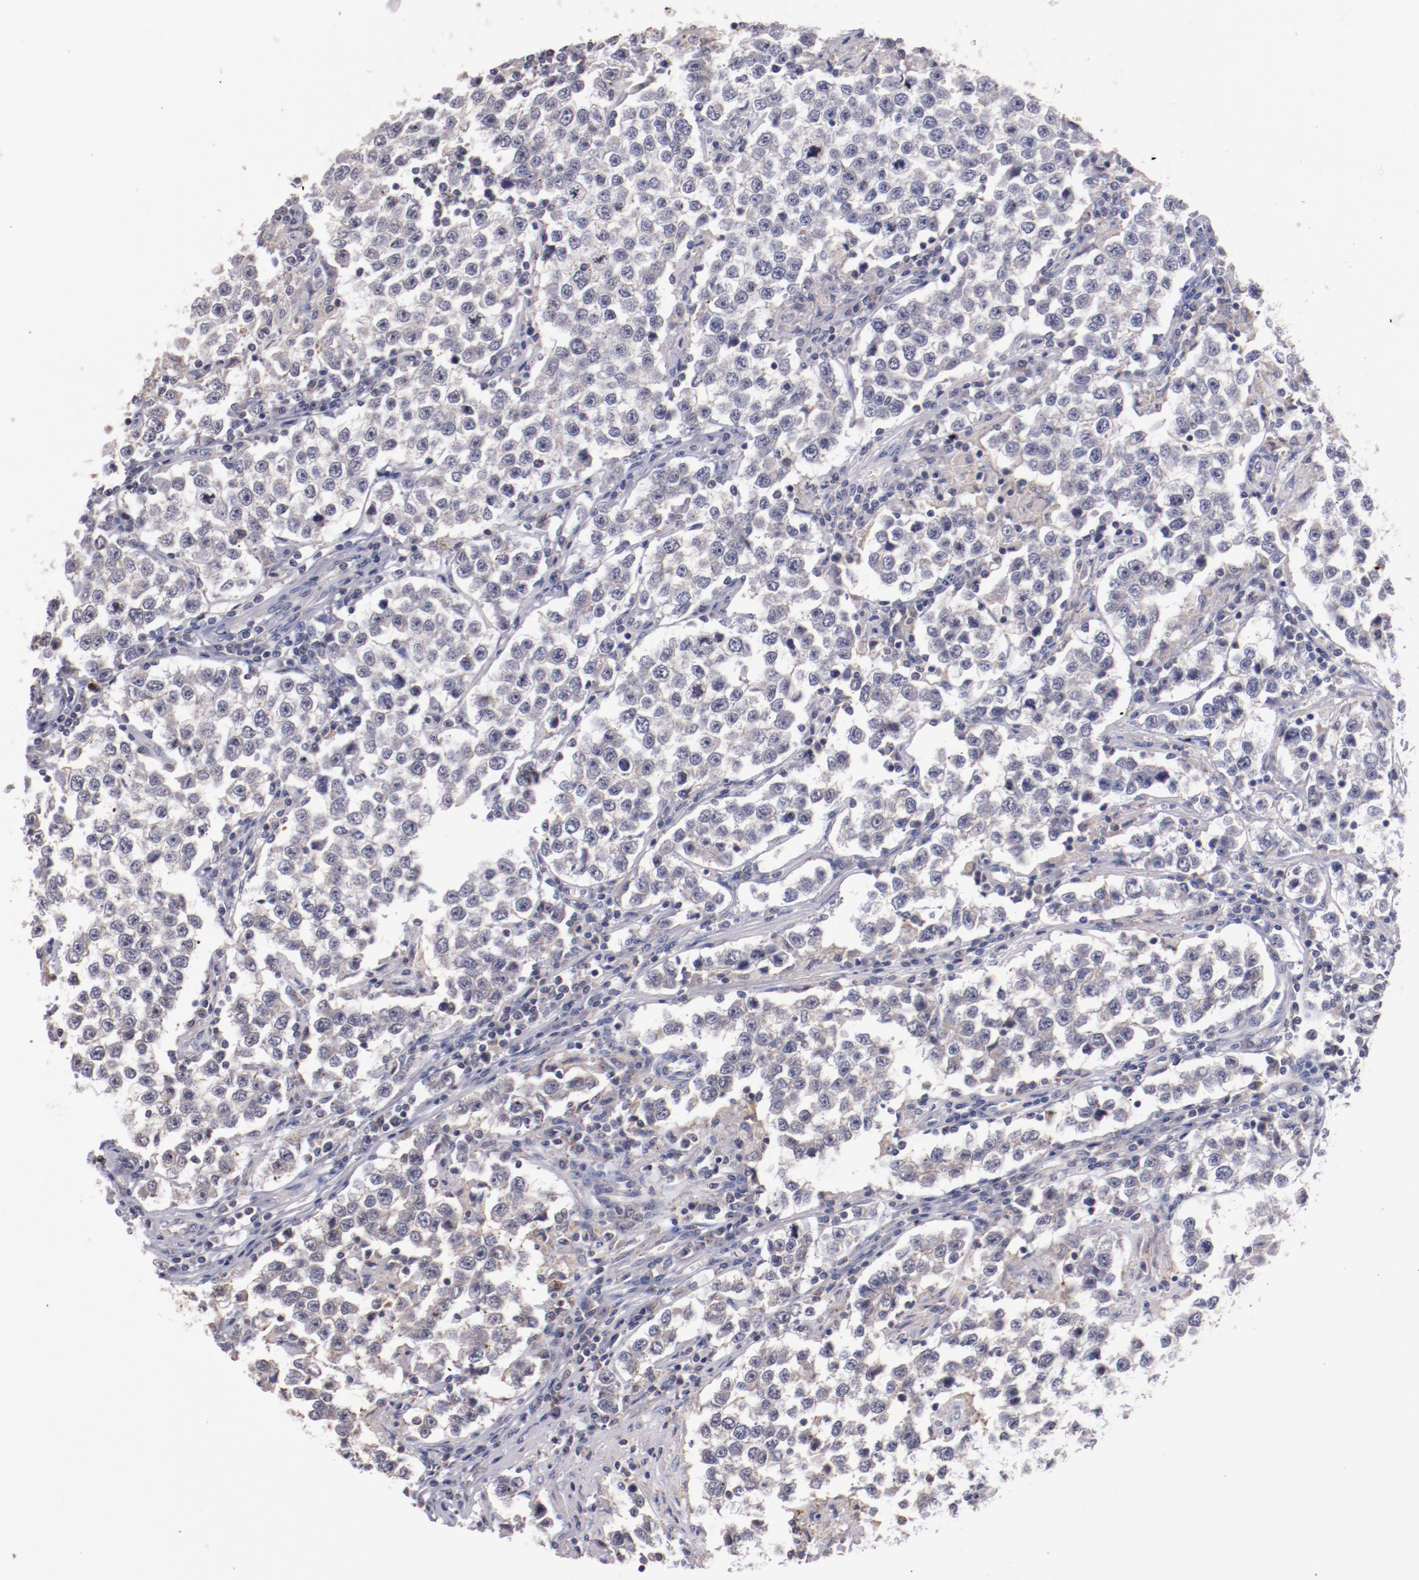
{"staining": {"intensity": "negative", "quantity": "none", "location": "none"}, "tissue": "testis cancer", "cell_type": "Tumor cells", "image_type": "cancer", "snomed": [{"axis": "morphology", "description": "Seminoma, NOS"}, {"axis": "topography", "description": "Testis"}], "caption": "The histopathology image reveals no significant expression in tumor cells of testis cancer.", "gene": "SYP", "patient": {"sex": "male", "age": 36}}